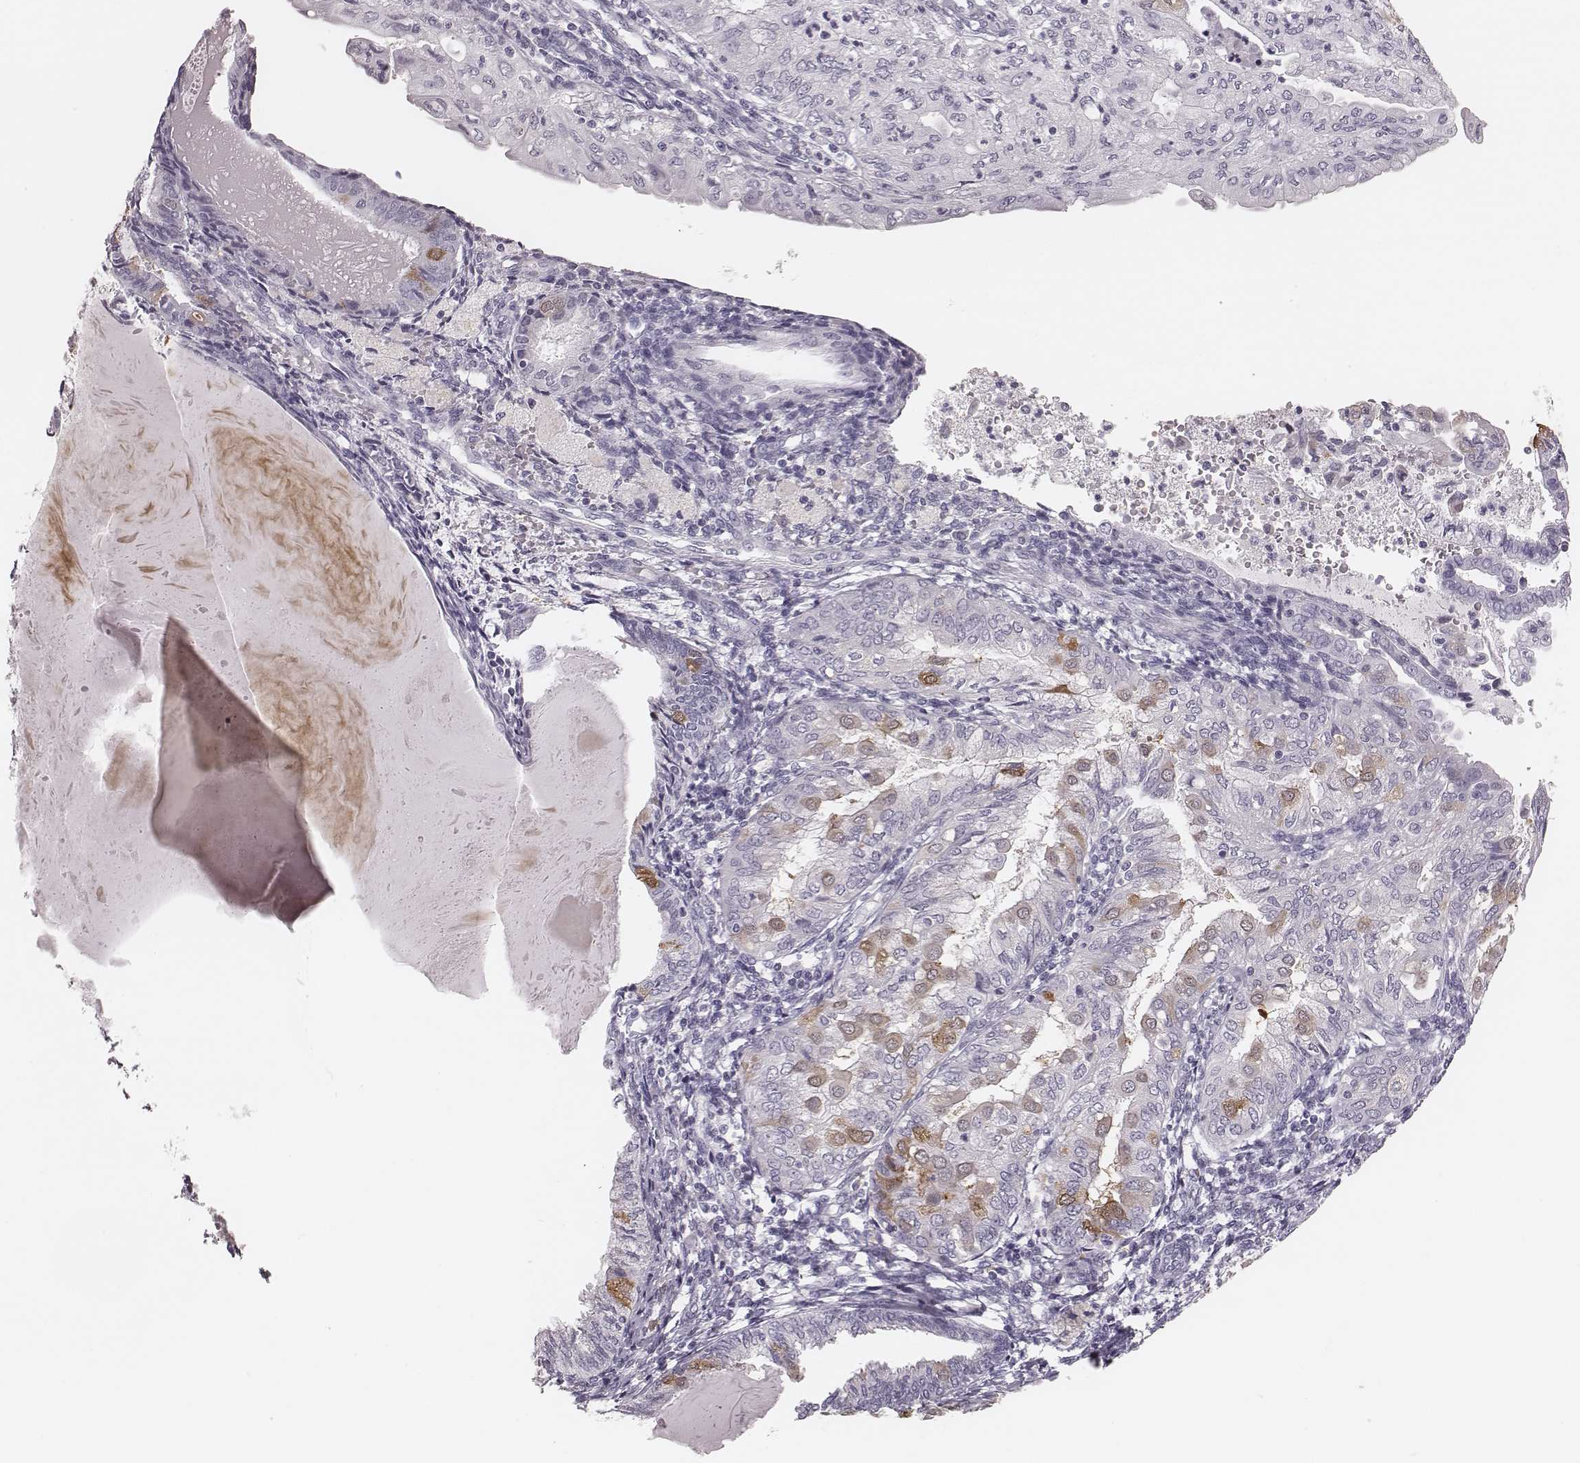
{"staining": {"intensity": "moderate", "quantity": "<25%", "location": "cytoplasmic/membranous,nuclear"}, "tissue": "endometrial cancer", "cell_type": "Tumor cells", "image_type": "cancer", "snomed": [{"axis": "morphology", "description": "Adenocarcinoma, NOS"}, {"axis": "topography", "description": "Endometrium"}], "caption": "This is an image of immunohistochemistry (IHC) staining of endometrial adenocarcinoma, which shows moderate expression in the cytoplasmic/membranous and nuclear of tumor cells.", "gene": "SPA17", "patient": {"sex": "female", "age": 68}}